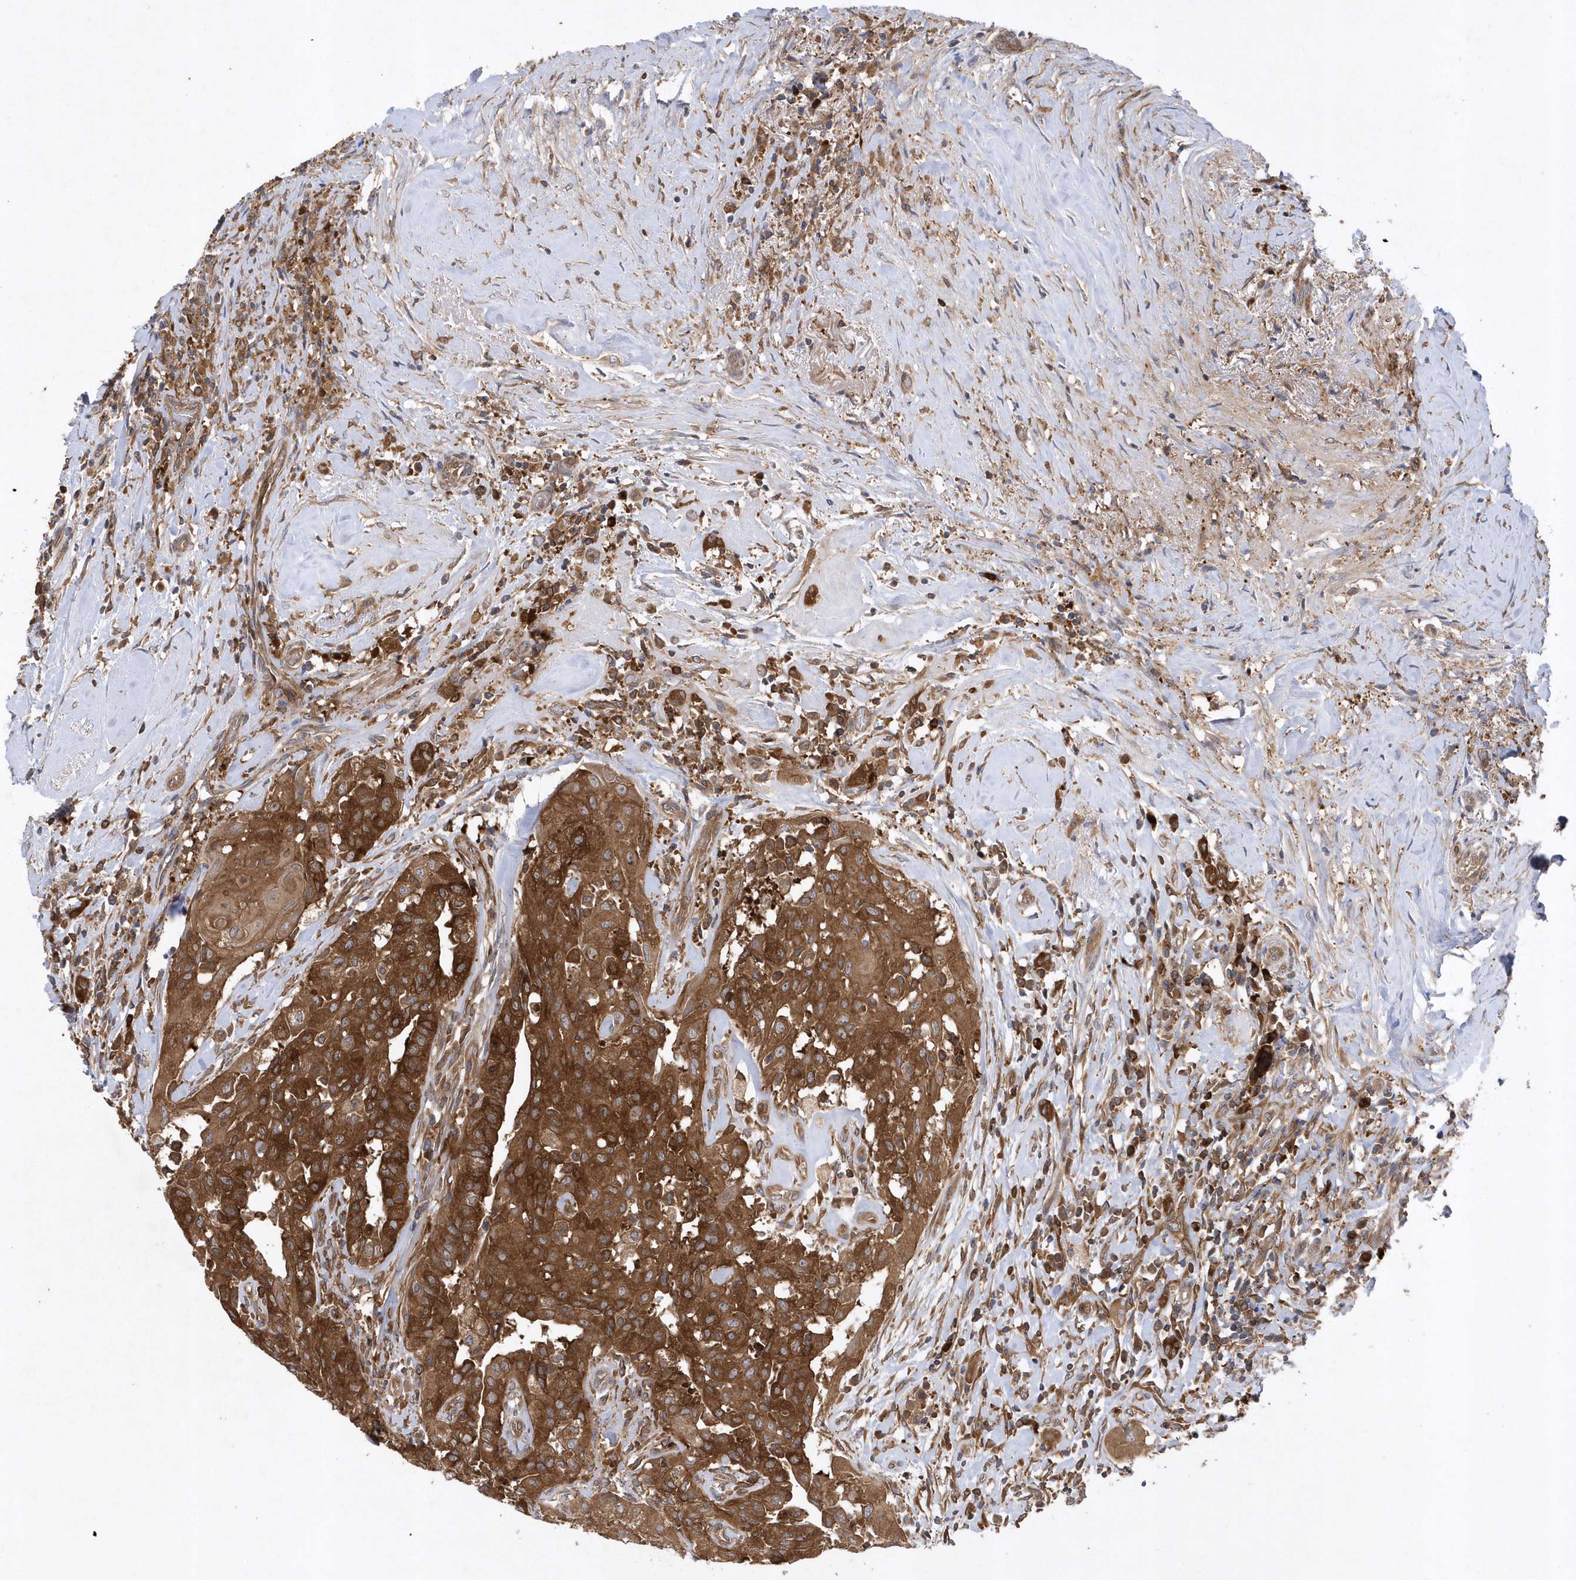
{"staining": {"intensity": "moderate", "quantity": ">75%", "location": "cytoplasmic/membranous"}, "tissue": "thyroid cancer", "cell_type": "Tumor cells", "image_type": "cancer", "snomed": [{"axis": "morphology", "description": "Papillary adenocarcinoma, NOS"}, {"axis": "topography", "description": "Thyroid gland"}], "caption": "Tumor cells display medium levels of moderate cytoplasmic/membranous positivity in about >75% of cells in thyroid cancer (papillary adenocarcinoma). (DAB IHC with brightfield microscopy, high magnification).", "gene": "PAICS", "patient": {"sex": "female", "age": 59}}